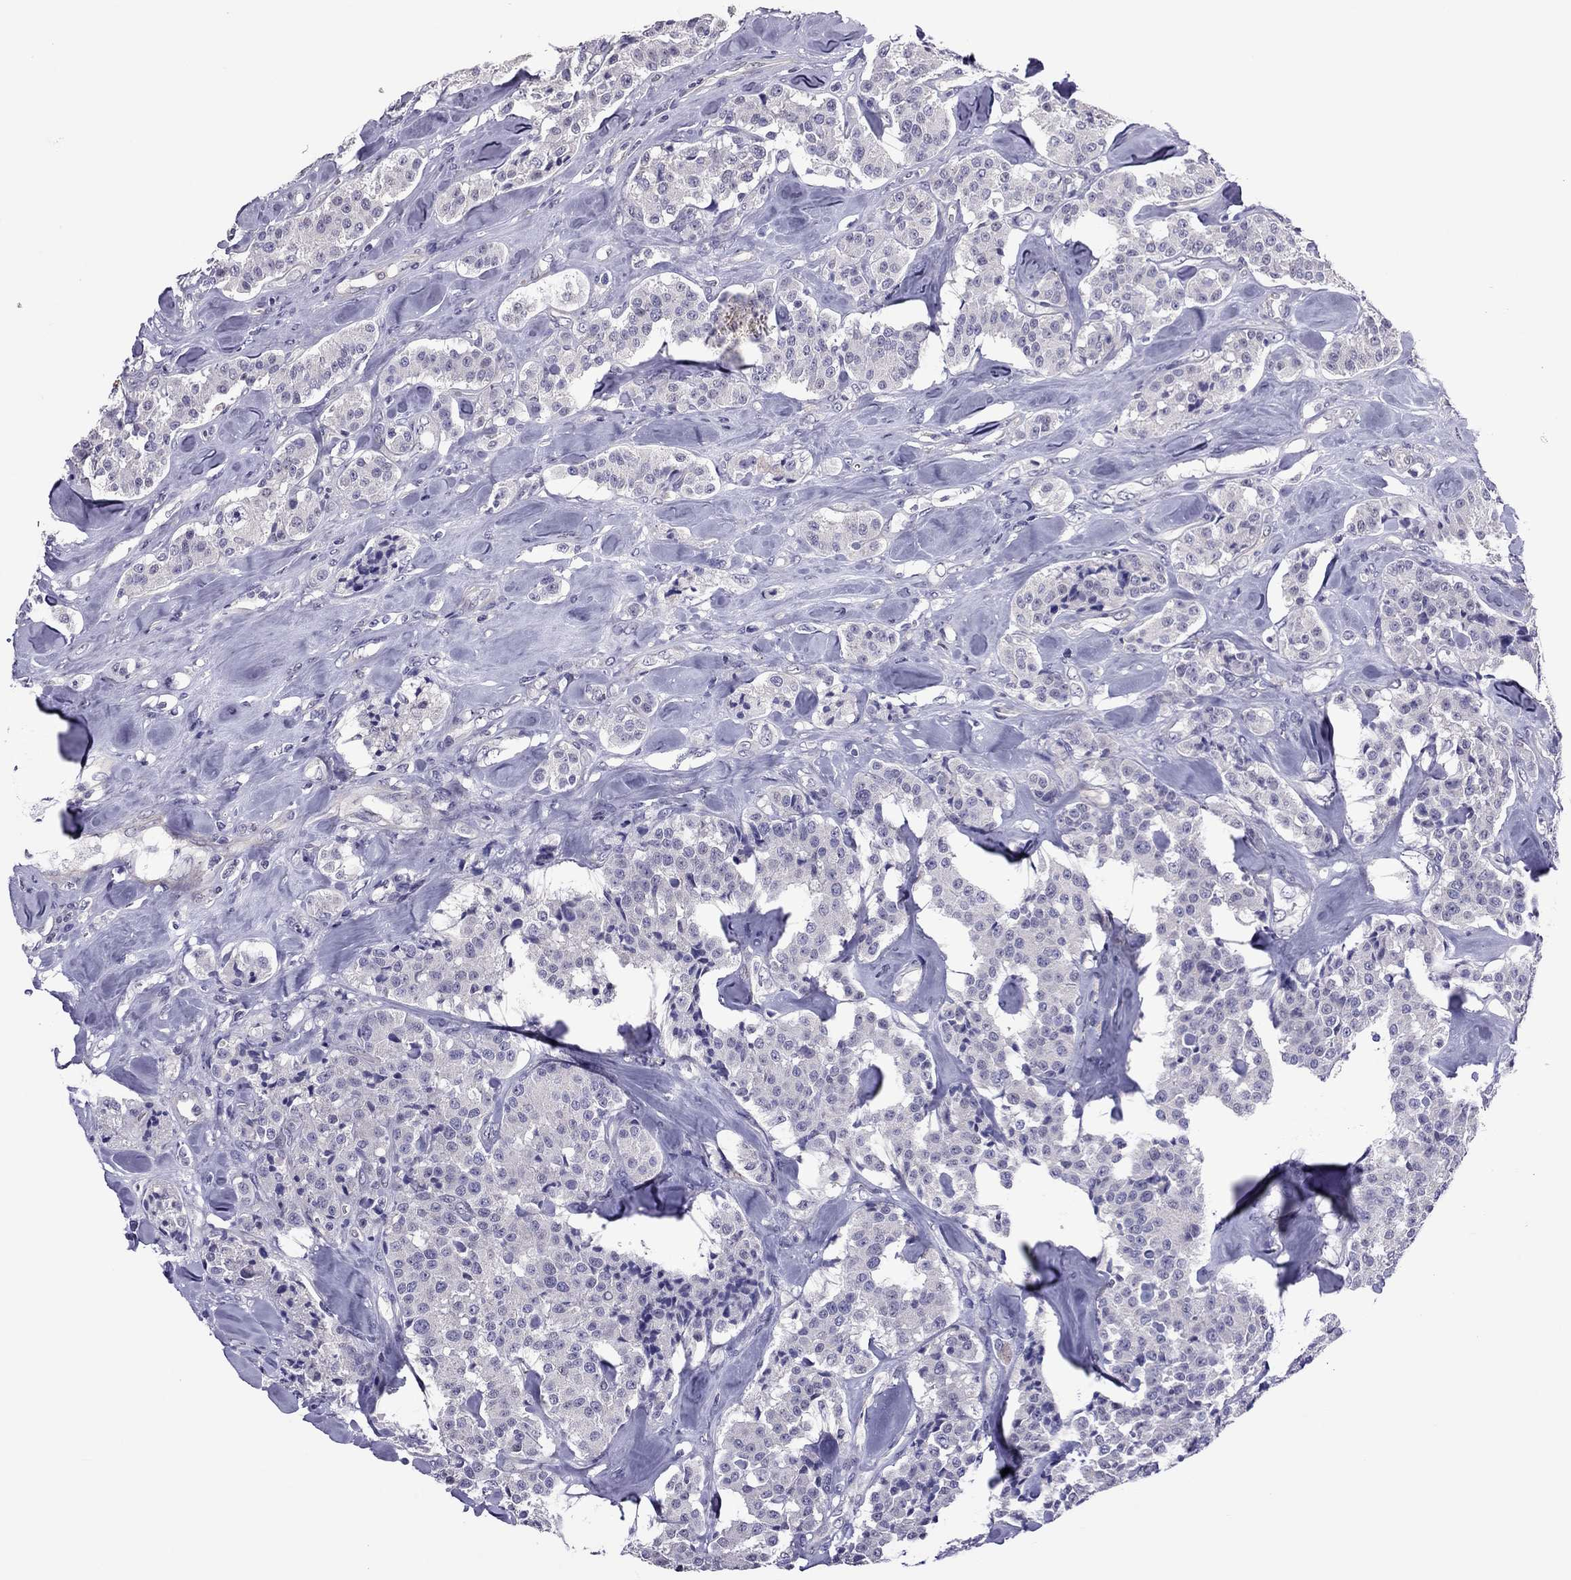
{"staining": {"intensity": "negative", "quantity": "none", "location": "none"}, "tissue": "carcinoid", "cell_type": "Tumor cells", "image_type": "cancer", "snomed": [{"axis": "morphology", "description": "Carcinoid, malignant, NOS"}, {"axis": "topography", "description": "Pancreas"}], "caption": "An IHC image of carcinoid is shown. There is no staining in tumor cells of carcinoid.", "gene": "SLC16A8", "patient": {"sex": "male", "age": 41}}